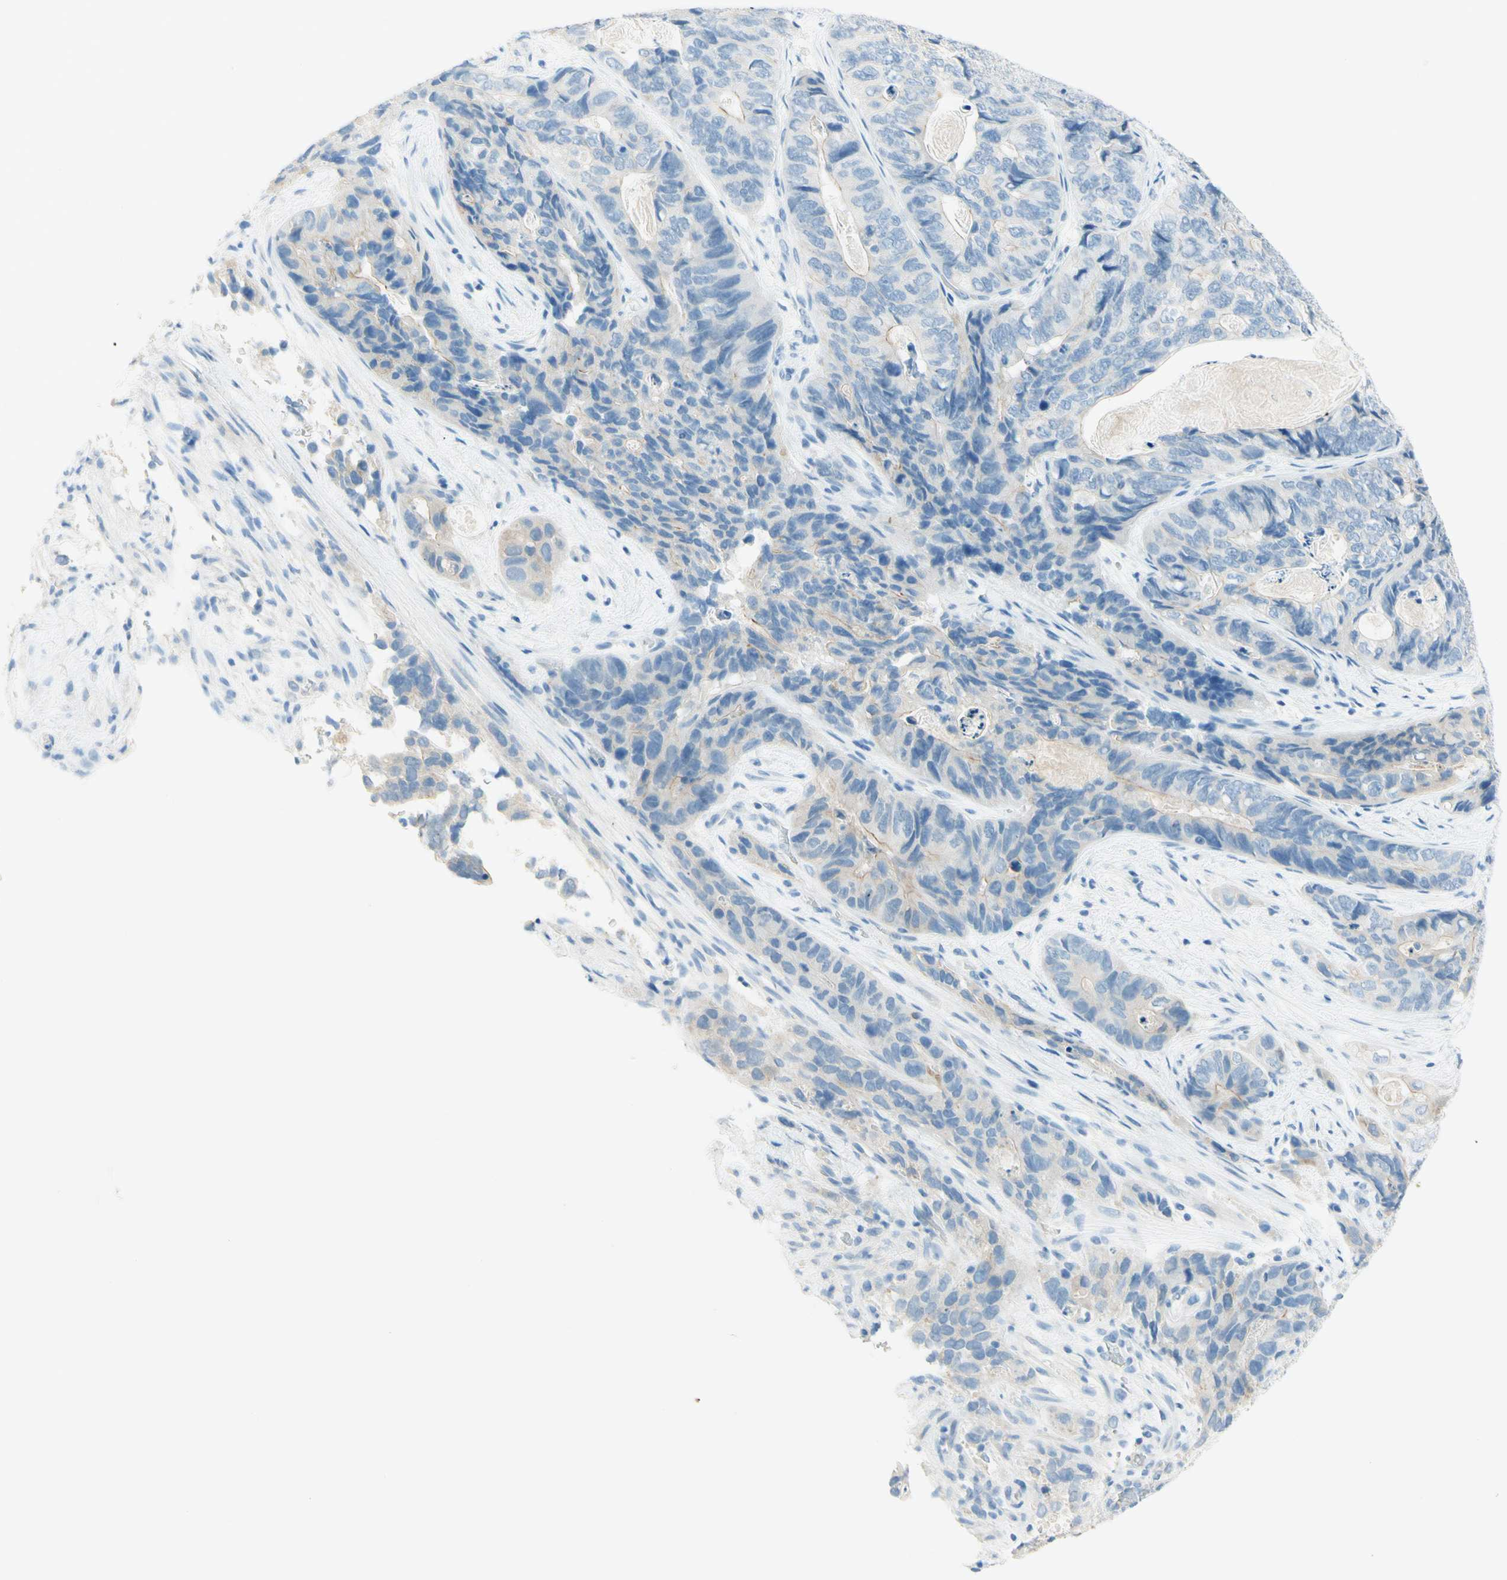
{"staining": {"intensity": "negative", "quantity": "none", "location": "none"}, "tissue": "stomach cancer", "cell_type": "Tumor cells", "image_type": "cancer", "snomed": [{"axis": "morphology", "description": "Adenocarcinoma, NOS"}, {"axis": "topography", "description": "Stomach"}], "caption": "Tumor cells show no significant expression in adenocarcinoma (stomach).", "gene": "TMEM132D", "patient": {"sex": "female", "age": 89}}